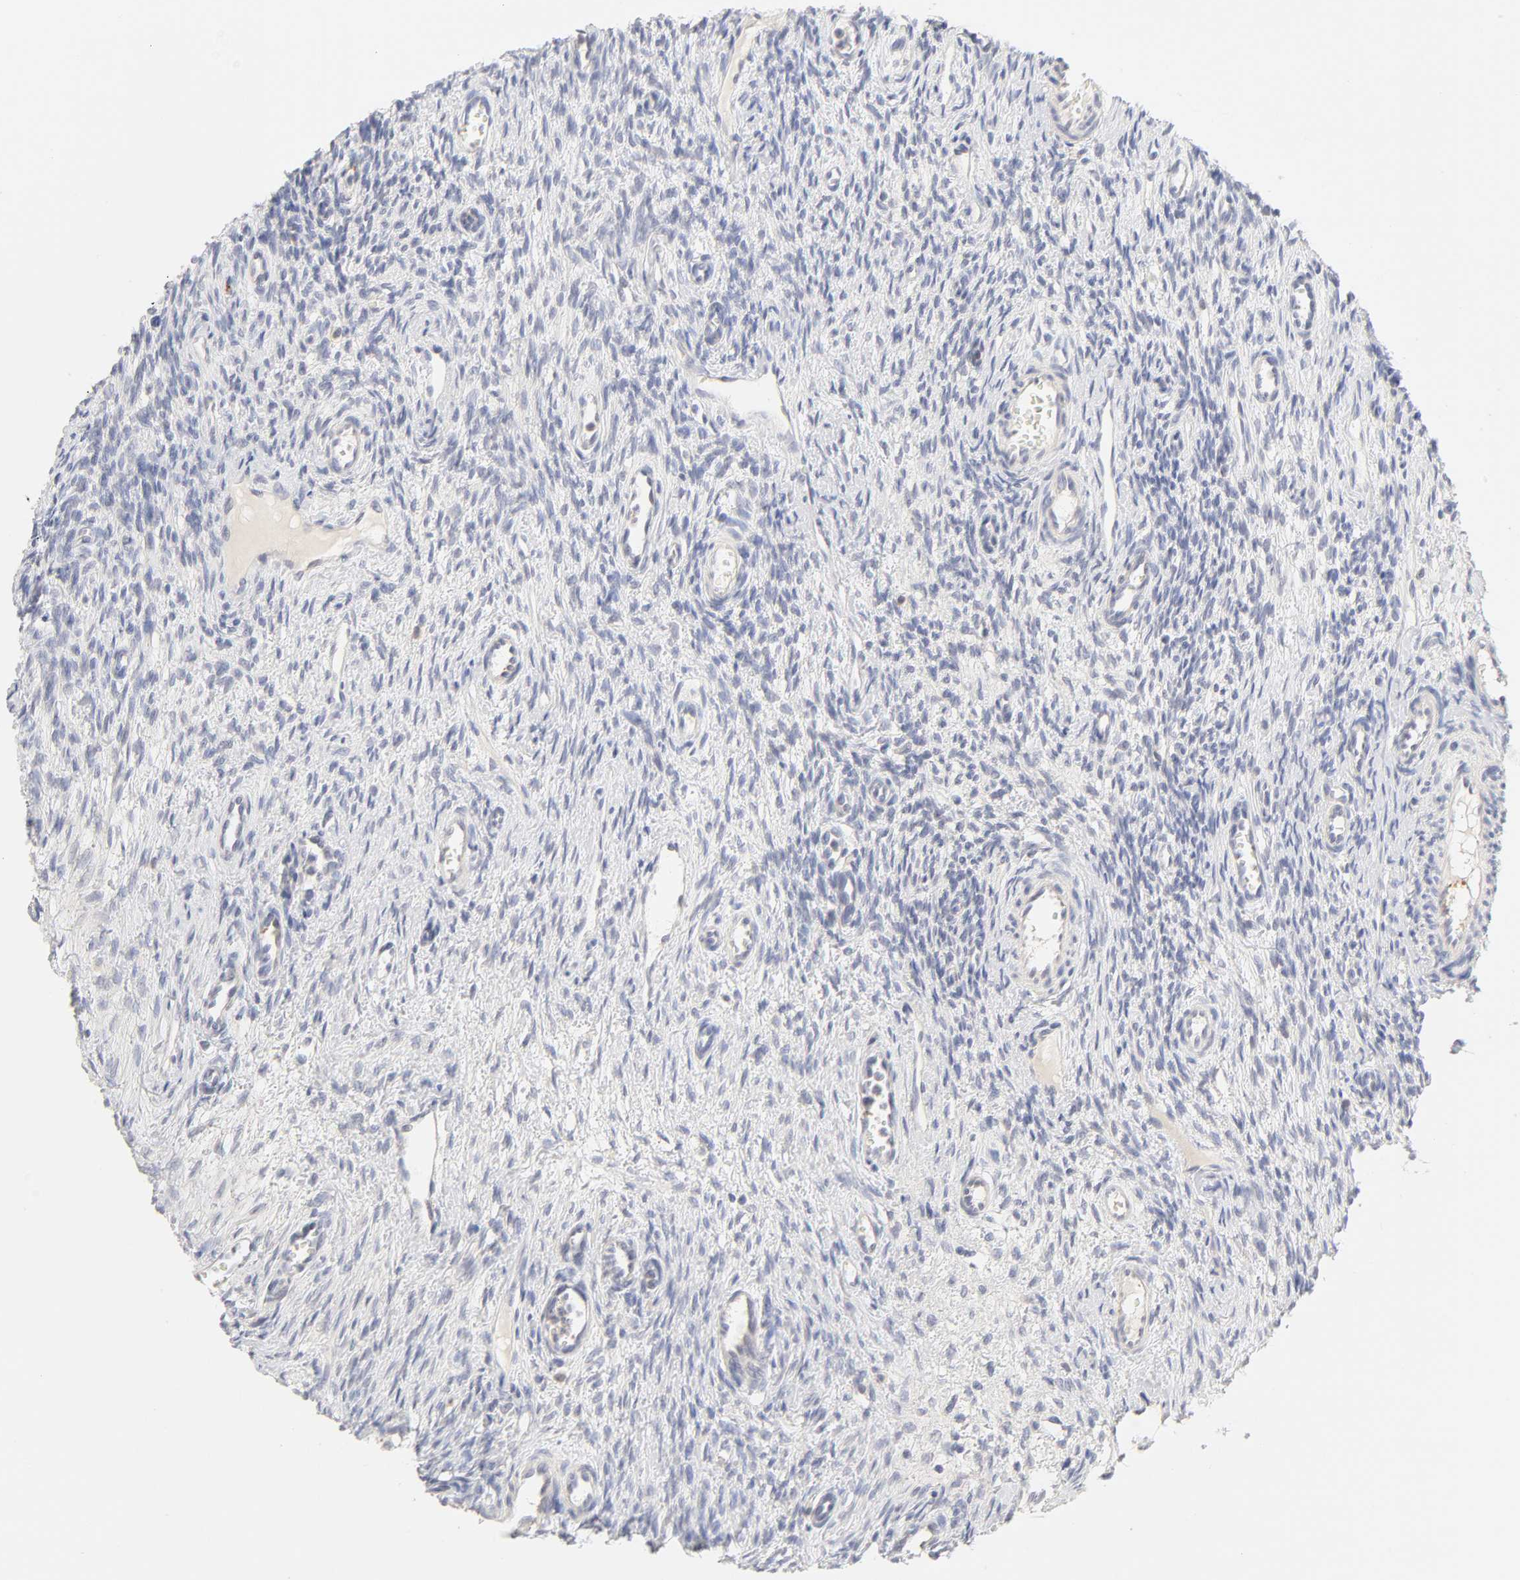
{"staining": {"intensity": "negative", "quantity": "none", "location": "none"}, "tissue": "ovary", "cell_type": "Ovarian stroma cells", "image_type": "normal", "snomed": [{"axis": "morphology", "description": "Normal tissue, NOS"}, {"axis": "topography", "description": "Ovary"}], "caption": "The micrograph reveals no significant expression in ovarian stroma cells of ovary. (DAB (3,3'-diaminobenzidine) immunohistochemistry (IHC), high magnification).", "gene": "CYP4B1", "patient": {"sex": "female", "age": 33}}